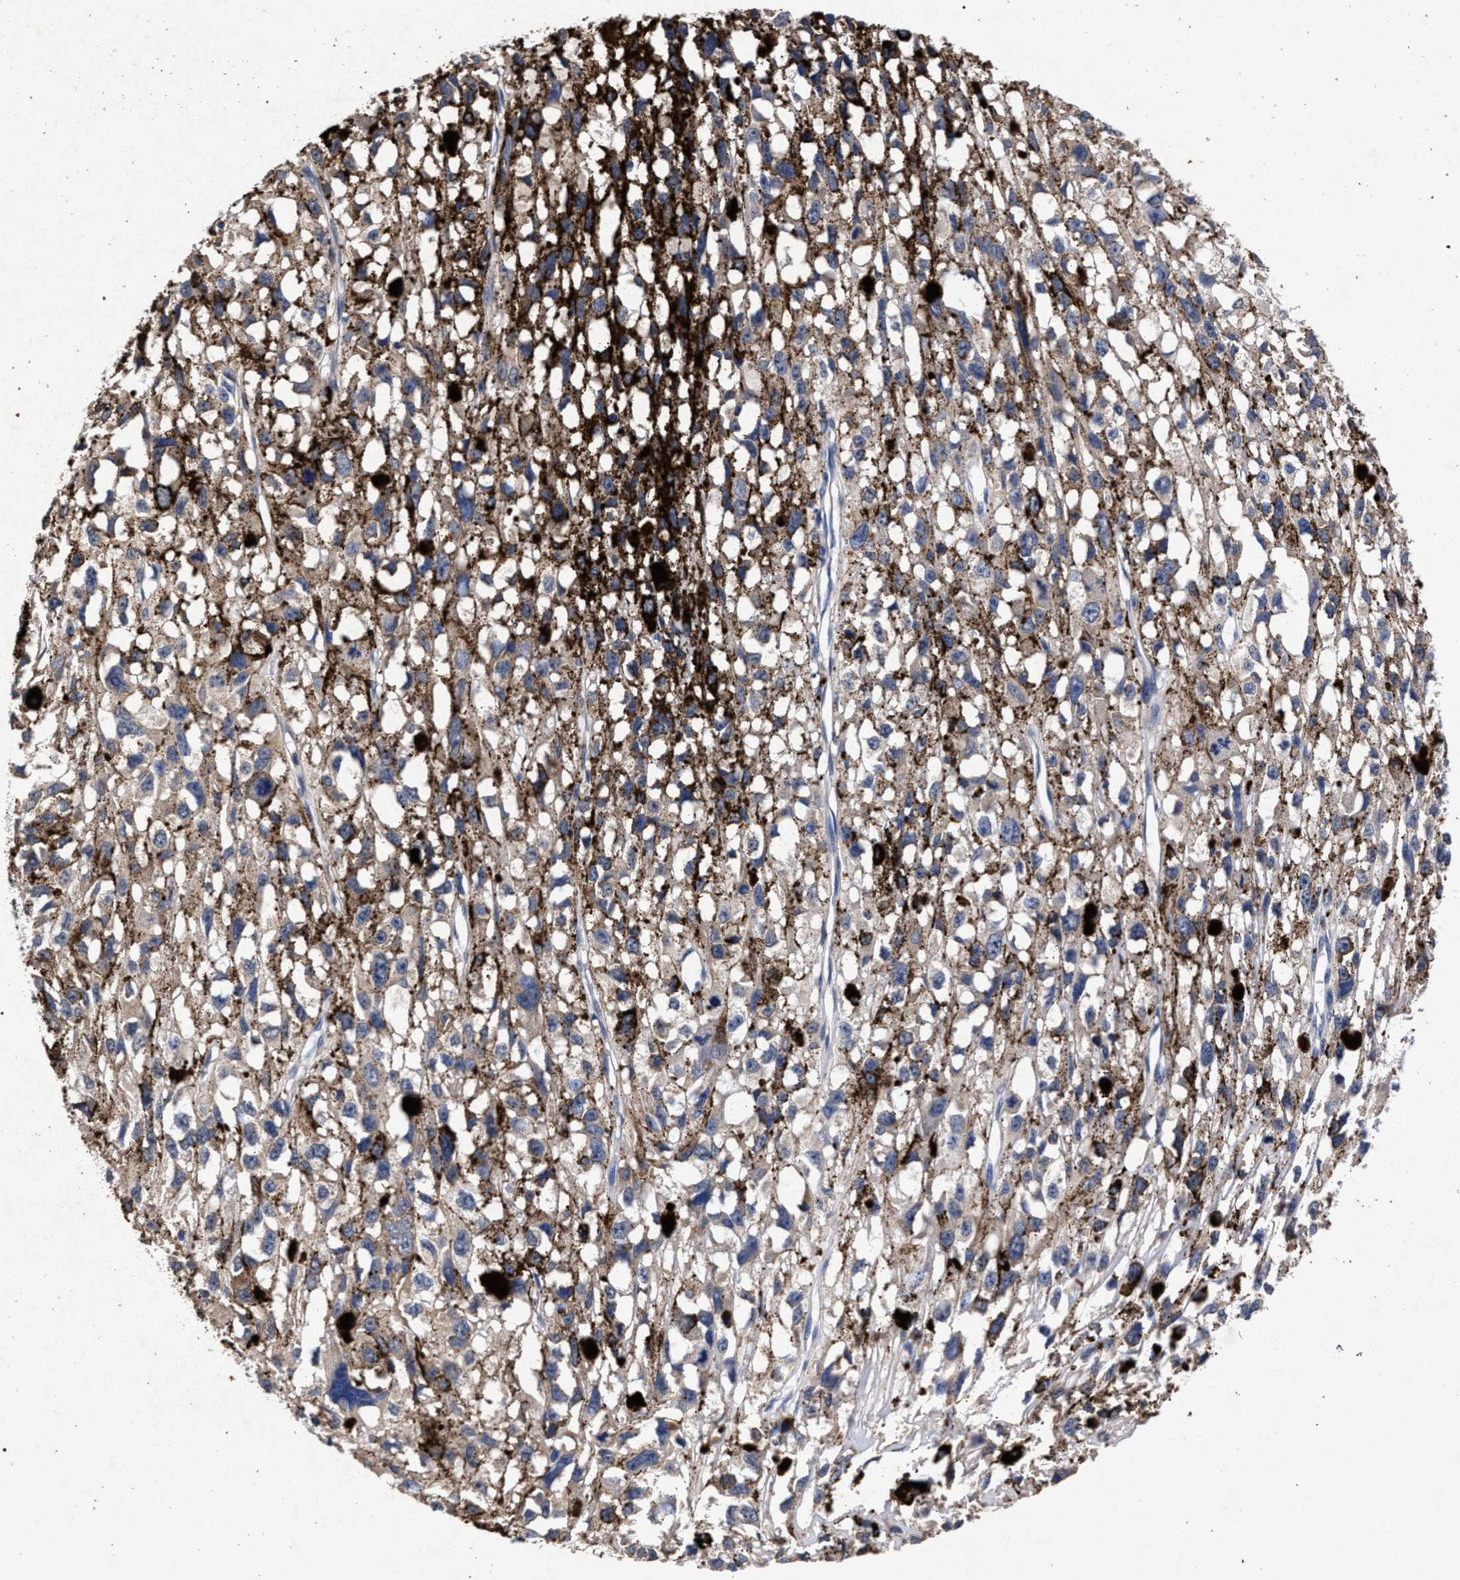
{"staining": {"intensity": "negative", "quantity": "none", "location": "none"}, "tissue": "melanoma", "cell_type": "Tumor cells", "image_type": "cancer", "snomed": [{"axis": "morphology", "description": "Malignant melanoma, Metastatic site"}, {"axis": "topography", "description": "Lymph node"}], "caption": "Protein analysis of melanoma shows no significant staining in tumor cells.", "gene": "ATP1A2", "patient": {"sex": "male", "age": 59}}